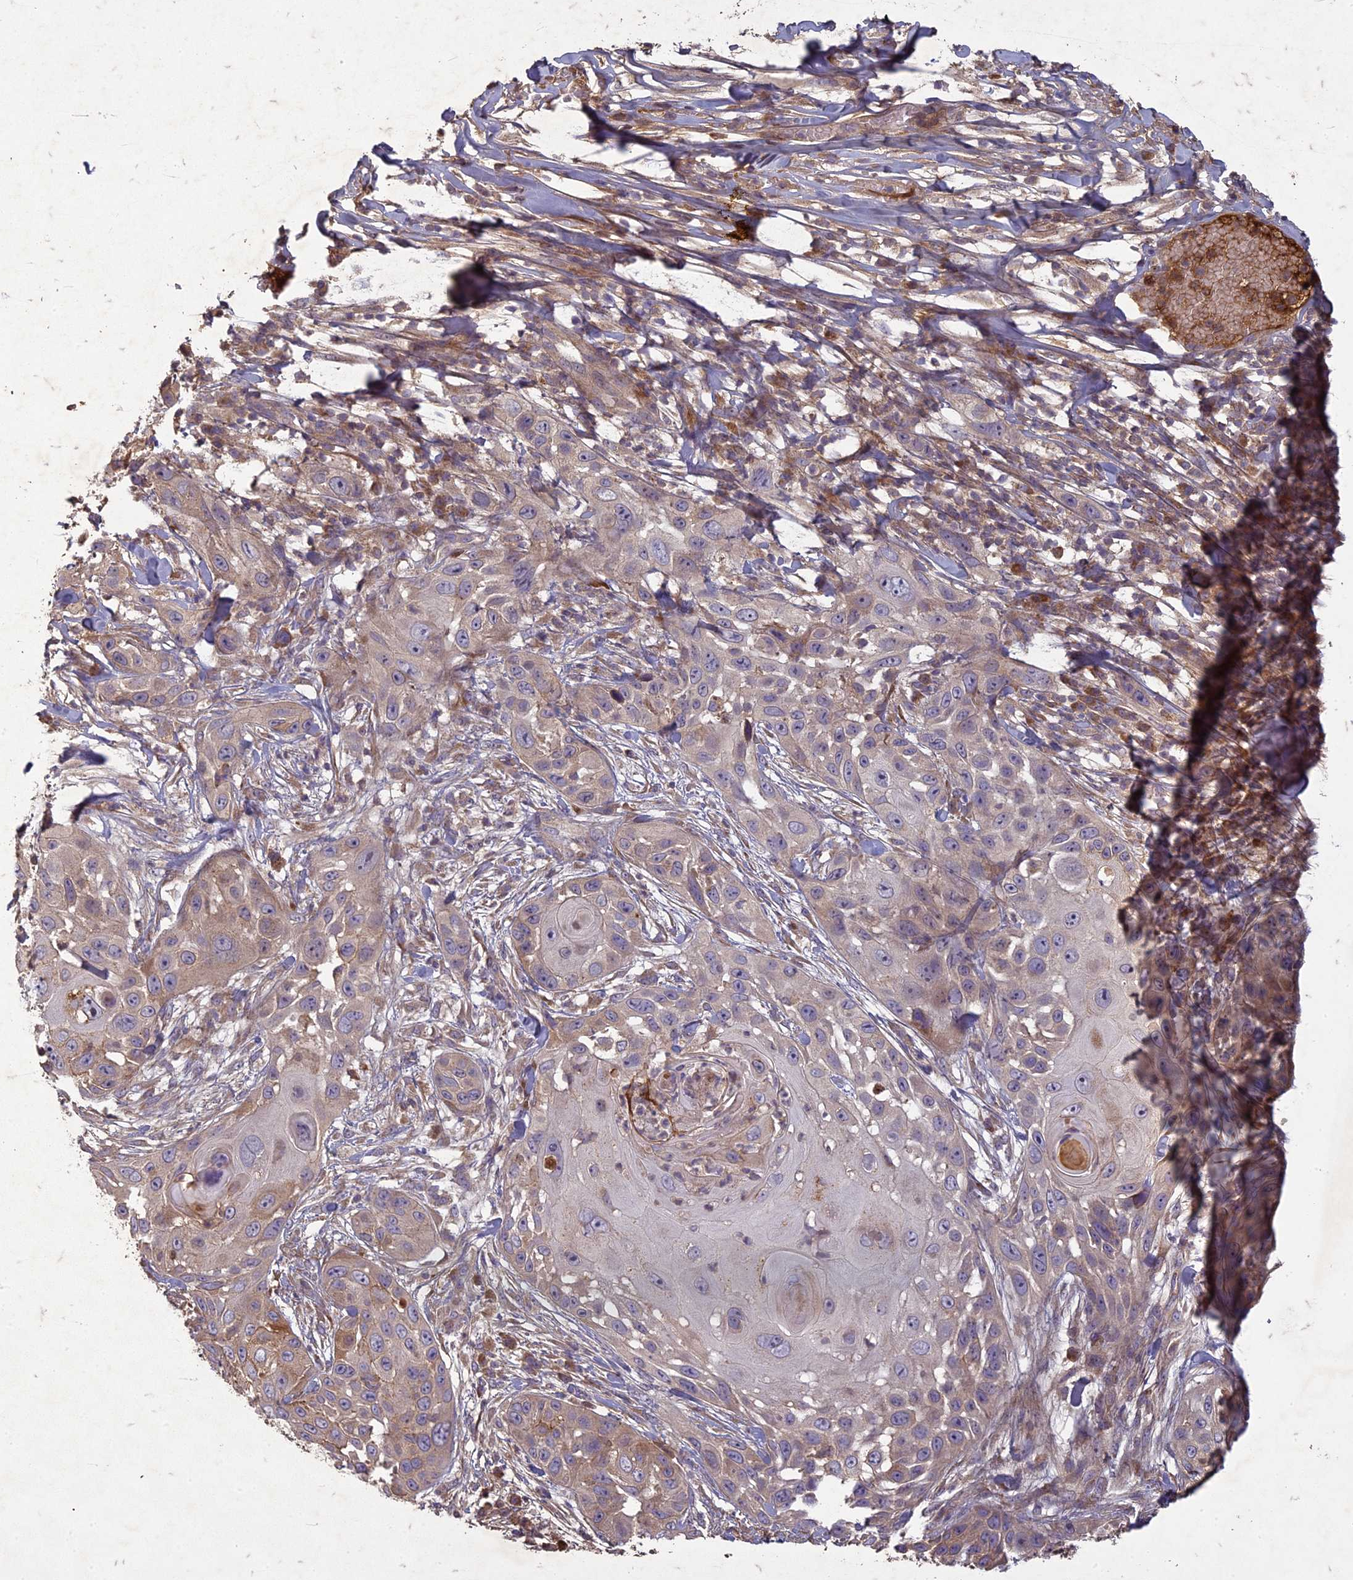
{"staining": {"intensity": "weak", "quantity": "25%-75%", "location": "cytoplasmic/membranous"}, "tissue": "skin cancer", "cell_type": "Tumor cells", "image_type": "cancer", "snomed": [{"axis": "morphology", "description": "Squamous cell carcinoma, NOS"}, {"axis": "topography", "description": "Skin"}], "caption": "A photomicrograph of human skin squamous cell carcinoma stained for a protein shows weak cytoplasmic/membranous brown staining in tumor cells. Immunohistochemistry stains the protein of interest in brown and the nuclei are stained blue.", "gene": "TCF25", "patient": {"sex": "female", "age": 44}}